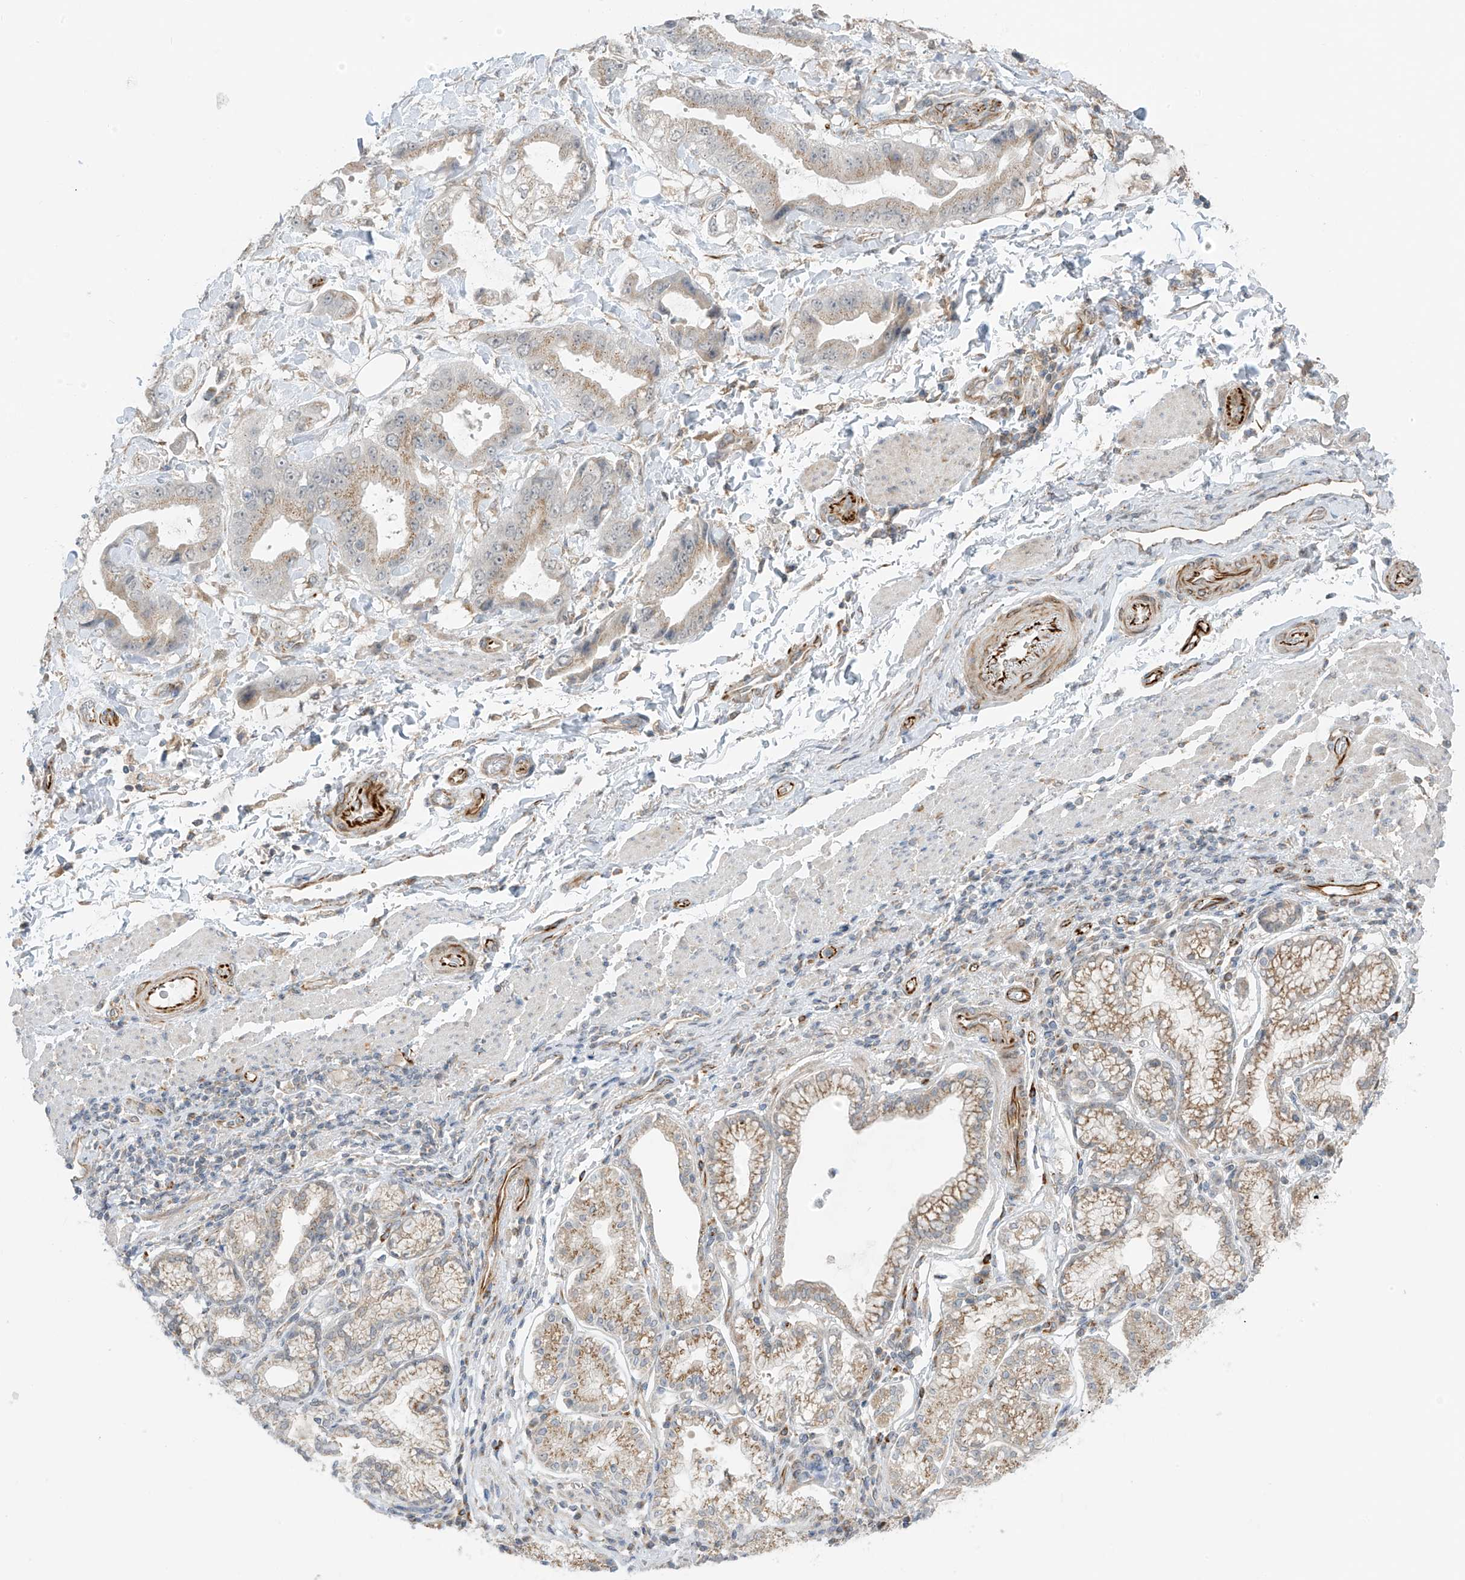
{"staining": {"intensity": "weak", "quantity": "<25%", "location": "cytoplasmic/membranous"}, "tissue": "stomach cancer", "cell_type": "Tumor cells", "image_type": "cancer", "snomed": [{"axis": "morphology", "description": "Adenocarcinoma, NOS"}, {"axis": "topography", "description": "Stomach"}], "caption": "Micrograph shows no significant protein expression in tumor cells of stomach adenocarcinoma.", "gene": "HS6ST2", "patient": {"sex": "male", "age": 62}}